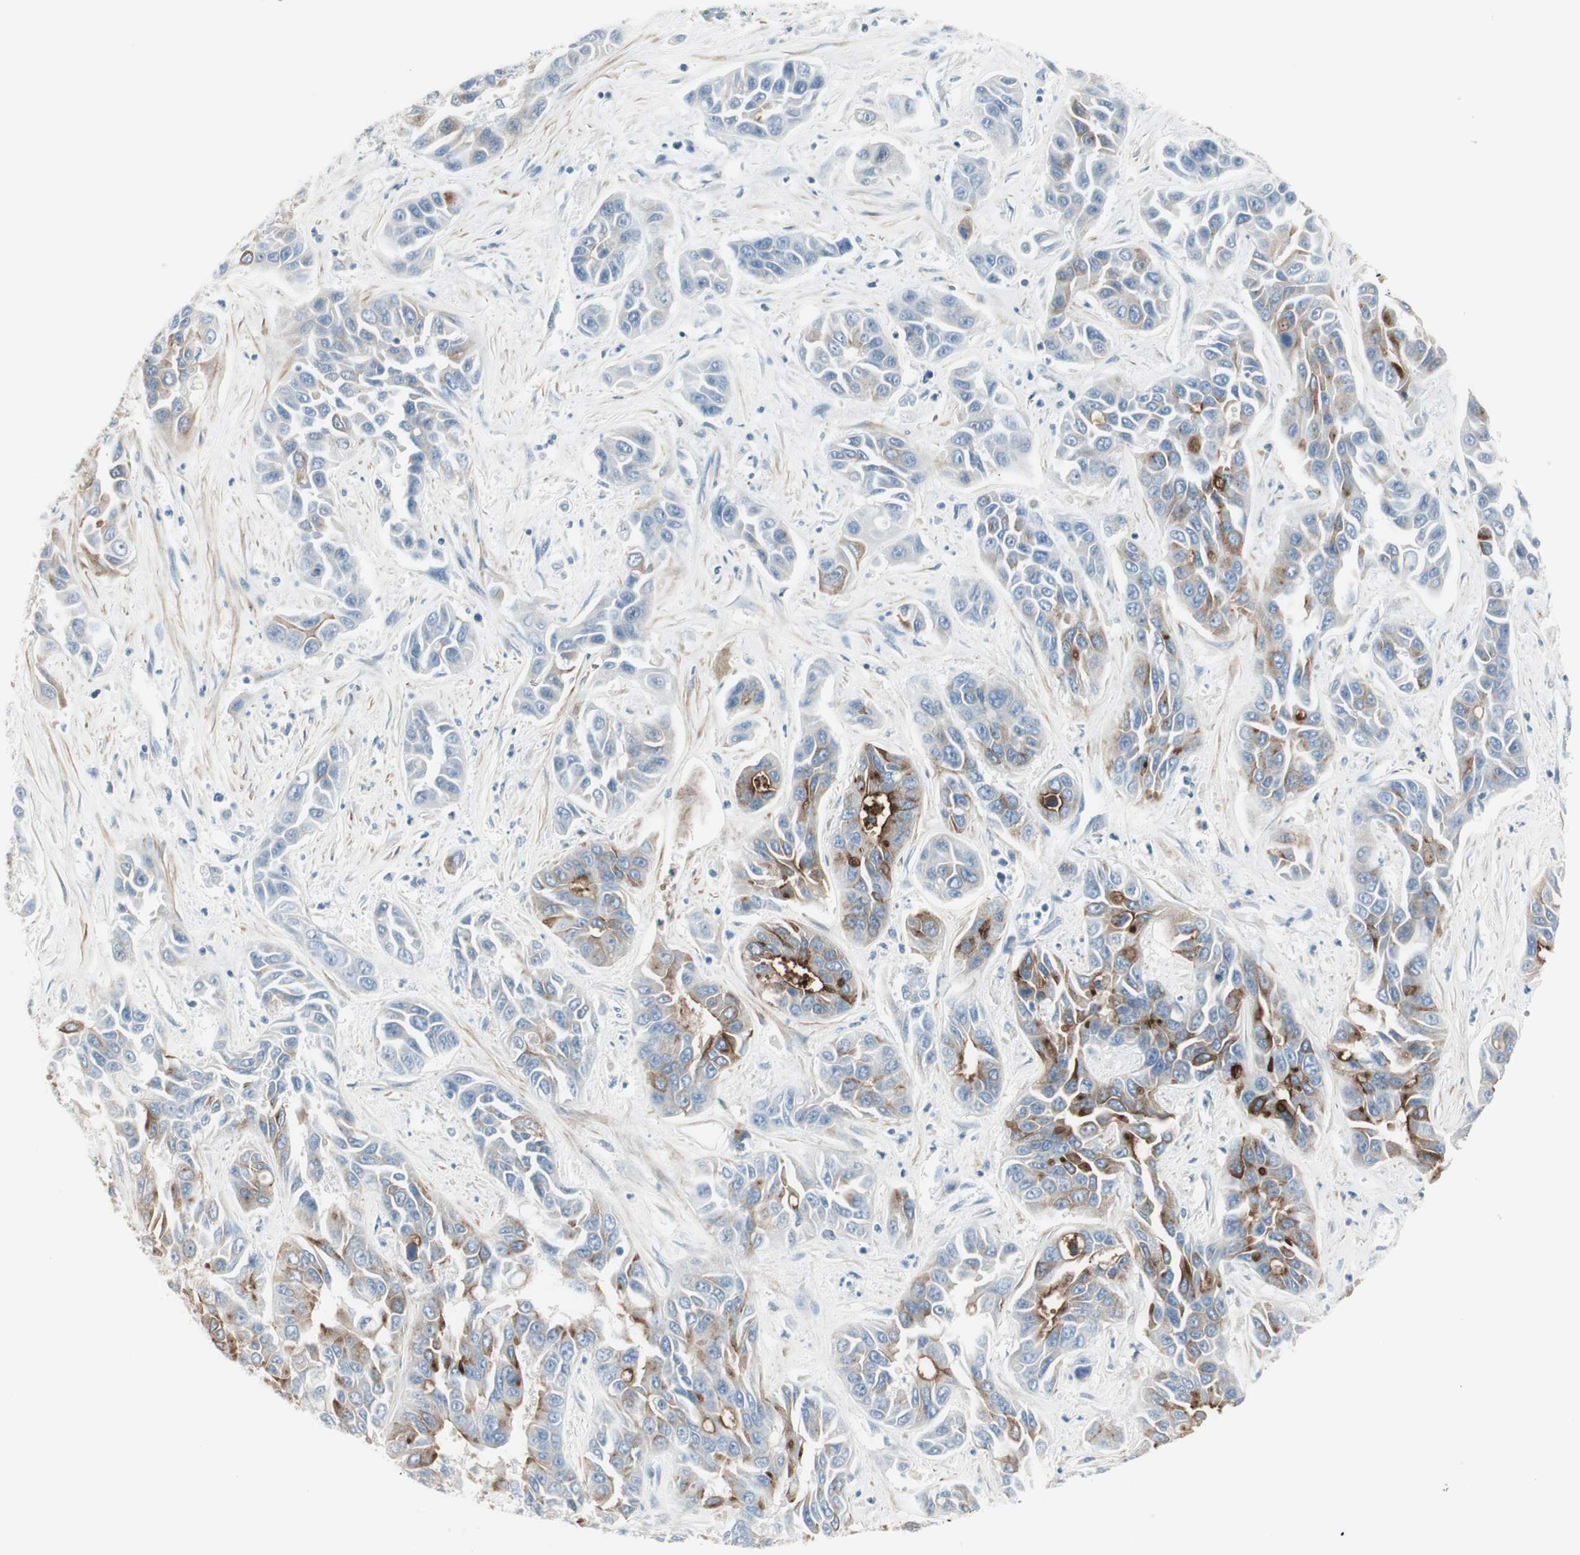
{"staining": {"intensity": "strong", "quantity": "25%-75%", "location": "cytoplasmic/membranous"}, "tissue": "liver cancer", "cell_type": "Tumor cells", "image_type": "cancer", "snomed": [{"axis": "morphology", "description": "Cholangiocarcinoma"}, {"axis": "topography", "description": "Liver"}], "caption": "This histopathology image displays immunohistochemistry staining of human liver cholangiocarcinoma, with high strong cytoplasmic/membranous positivity in about 25%-75% of tumor cells.", "gene": "CDHR5", "patient": {"sex": "female", "age": 52}}